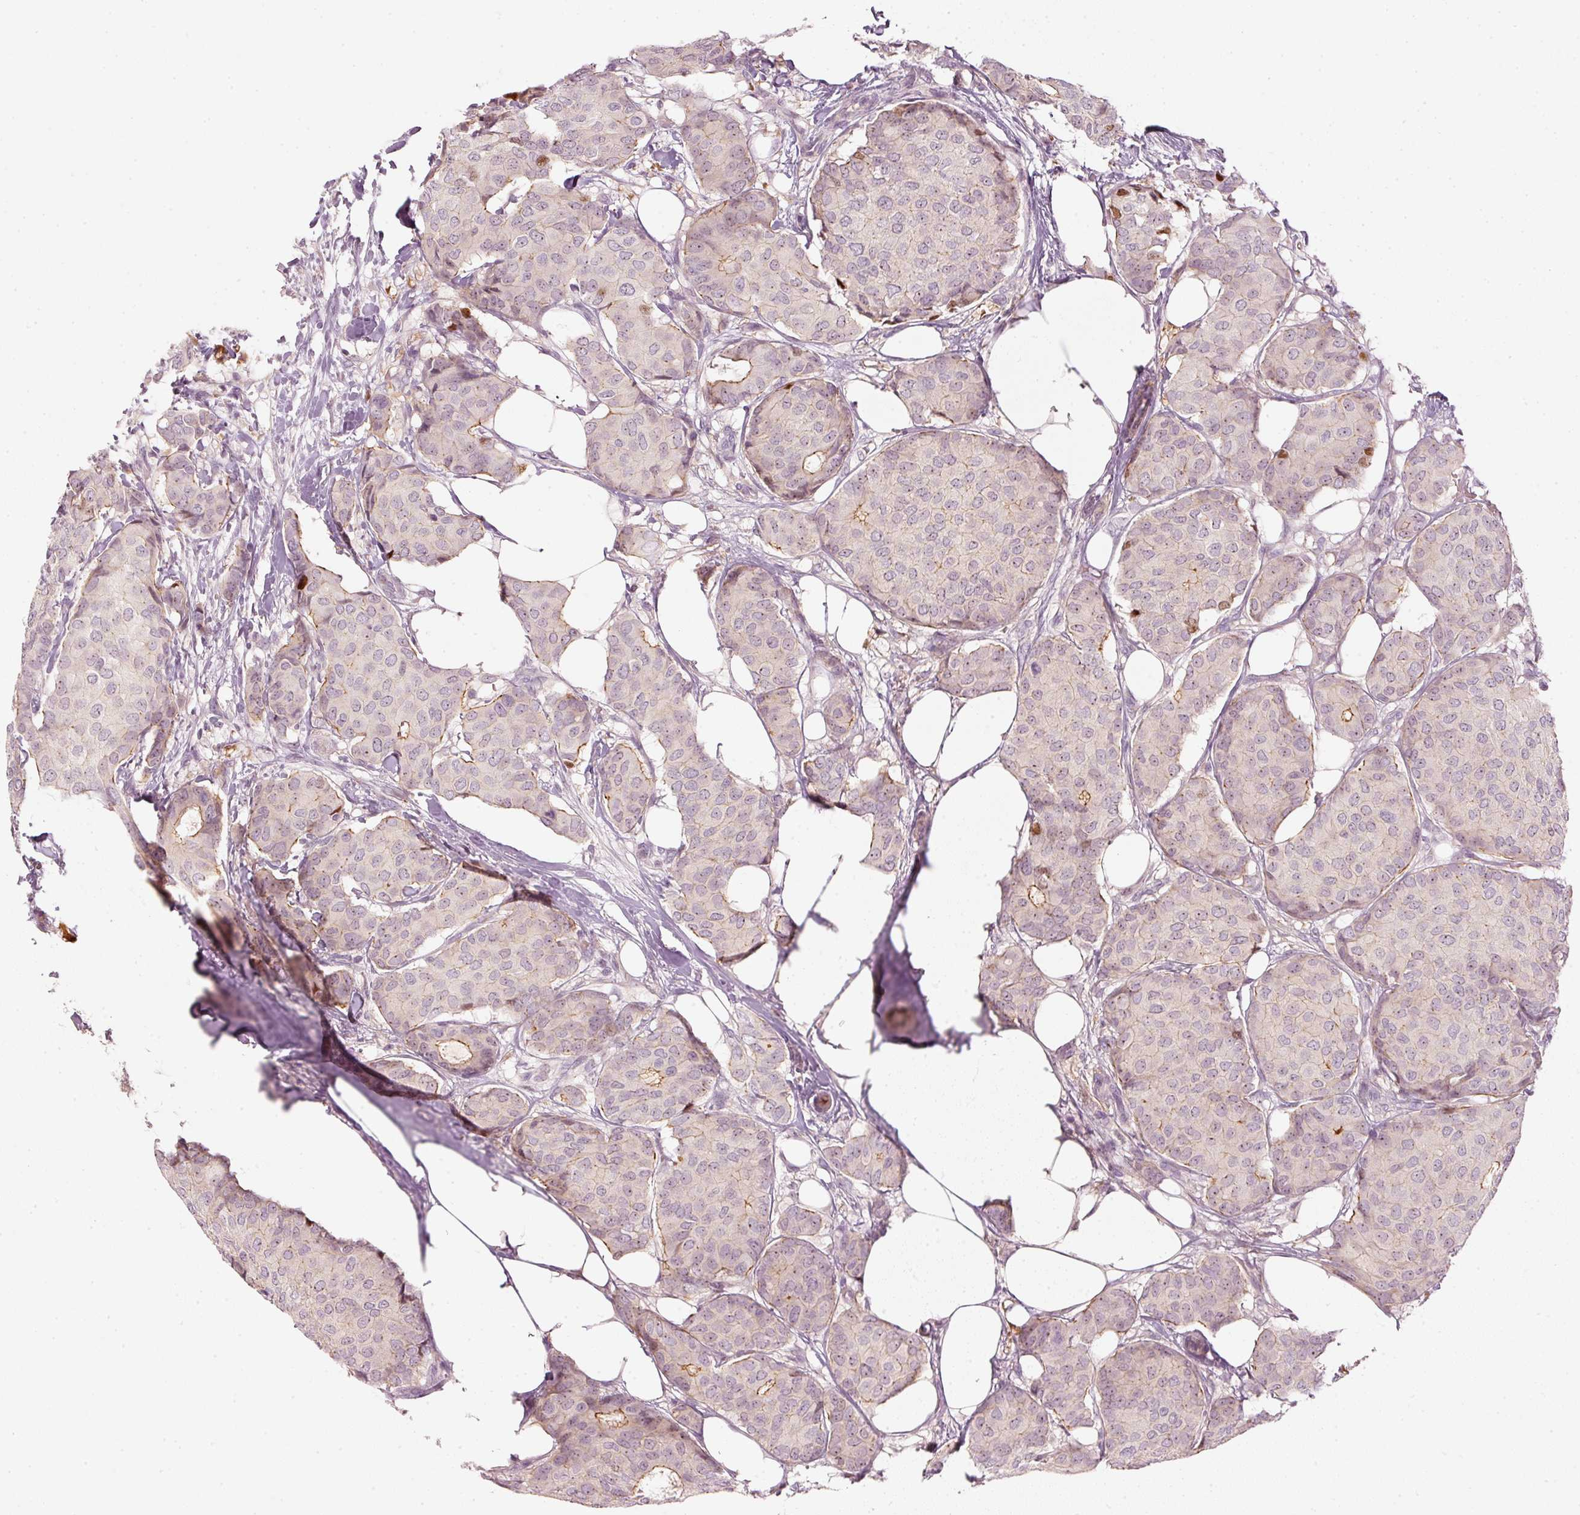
{"staining": {"intensity": "moderate", "quantity": "<25%", "location": "cytoplasmic/membranous"}, "tissue": "breast cancer", "cell_type": "Tumor cells", "image_type": "cancer", "snomed": [{"axis": "morphology", "description": "Duct carcinoma"}, {"axis": "topography", "description": "Breast"}], "caption": "Protein expression analysis of human infiltrating ductal carcinoma (breast) reveals moderate cytoplasmic/membranous positivity in approximately <25% of tumor cells.", "gene": "VCAM1", "patient": {"sex": "female", "age": 75}}